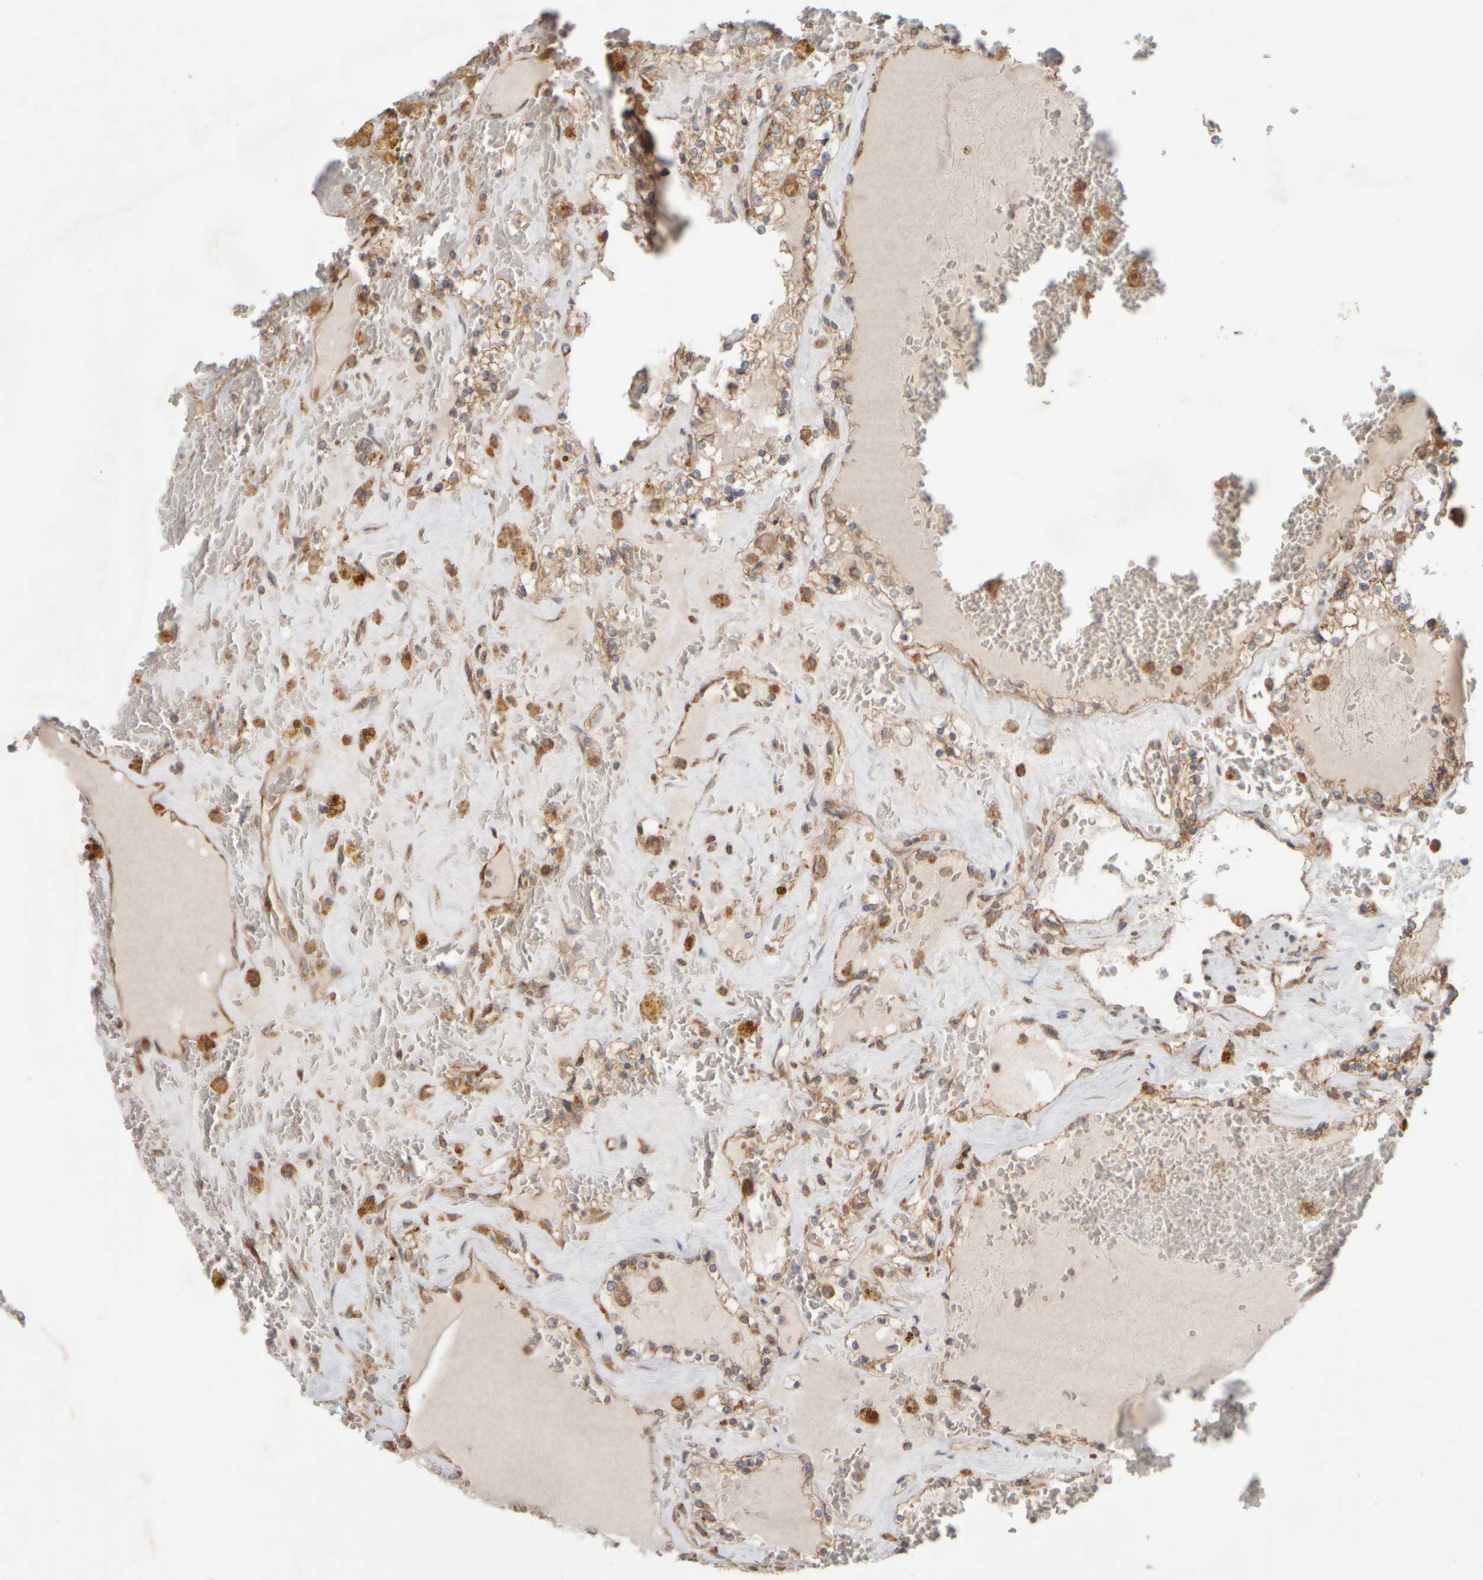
{"staining": {"intensity": "moderate", "quantity": "25%-75%", "location": "cytoplasmic/membranous"}, "tissue": "renal cancer", "cell_type": "Tumor cells", "image_type": "cancer", "snomed": [{"axis": "morphology", "description": "Adenocarcinoma, NOS"}, {"axis": "topography", "description": "Kidney"}], "caption": "About 25%-75% of tumor cells in human renal adenocarcinoma display moderate cytoplasmic/membranous protein positivity as visualized by brown immunohistochemical staining.", "gene": "EIF2B3", "patient": {"sex": "female", "age": 56}}